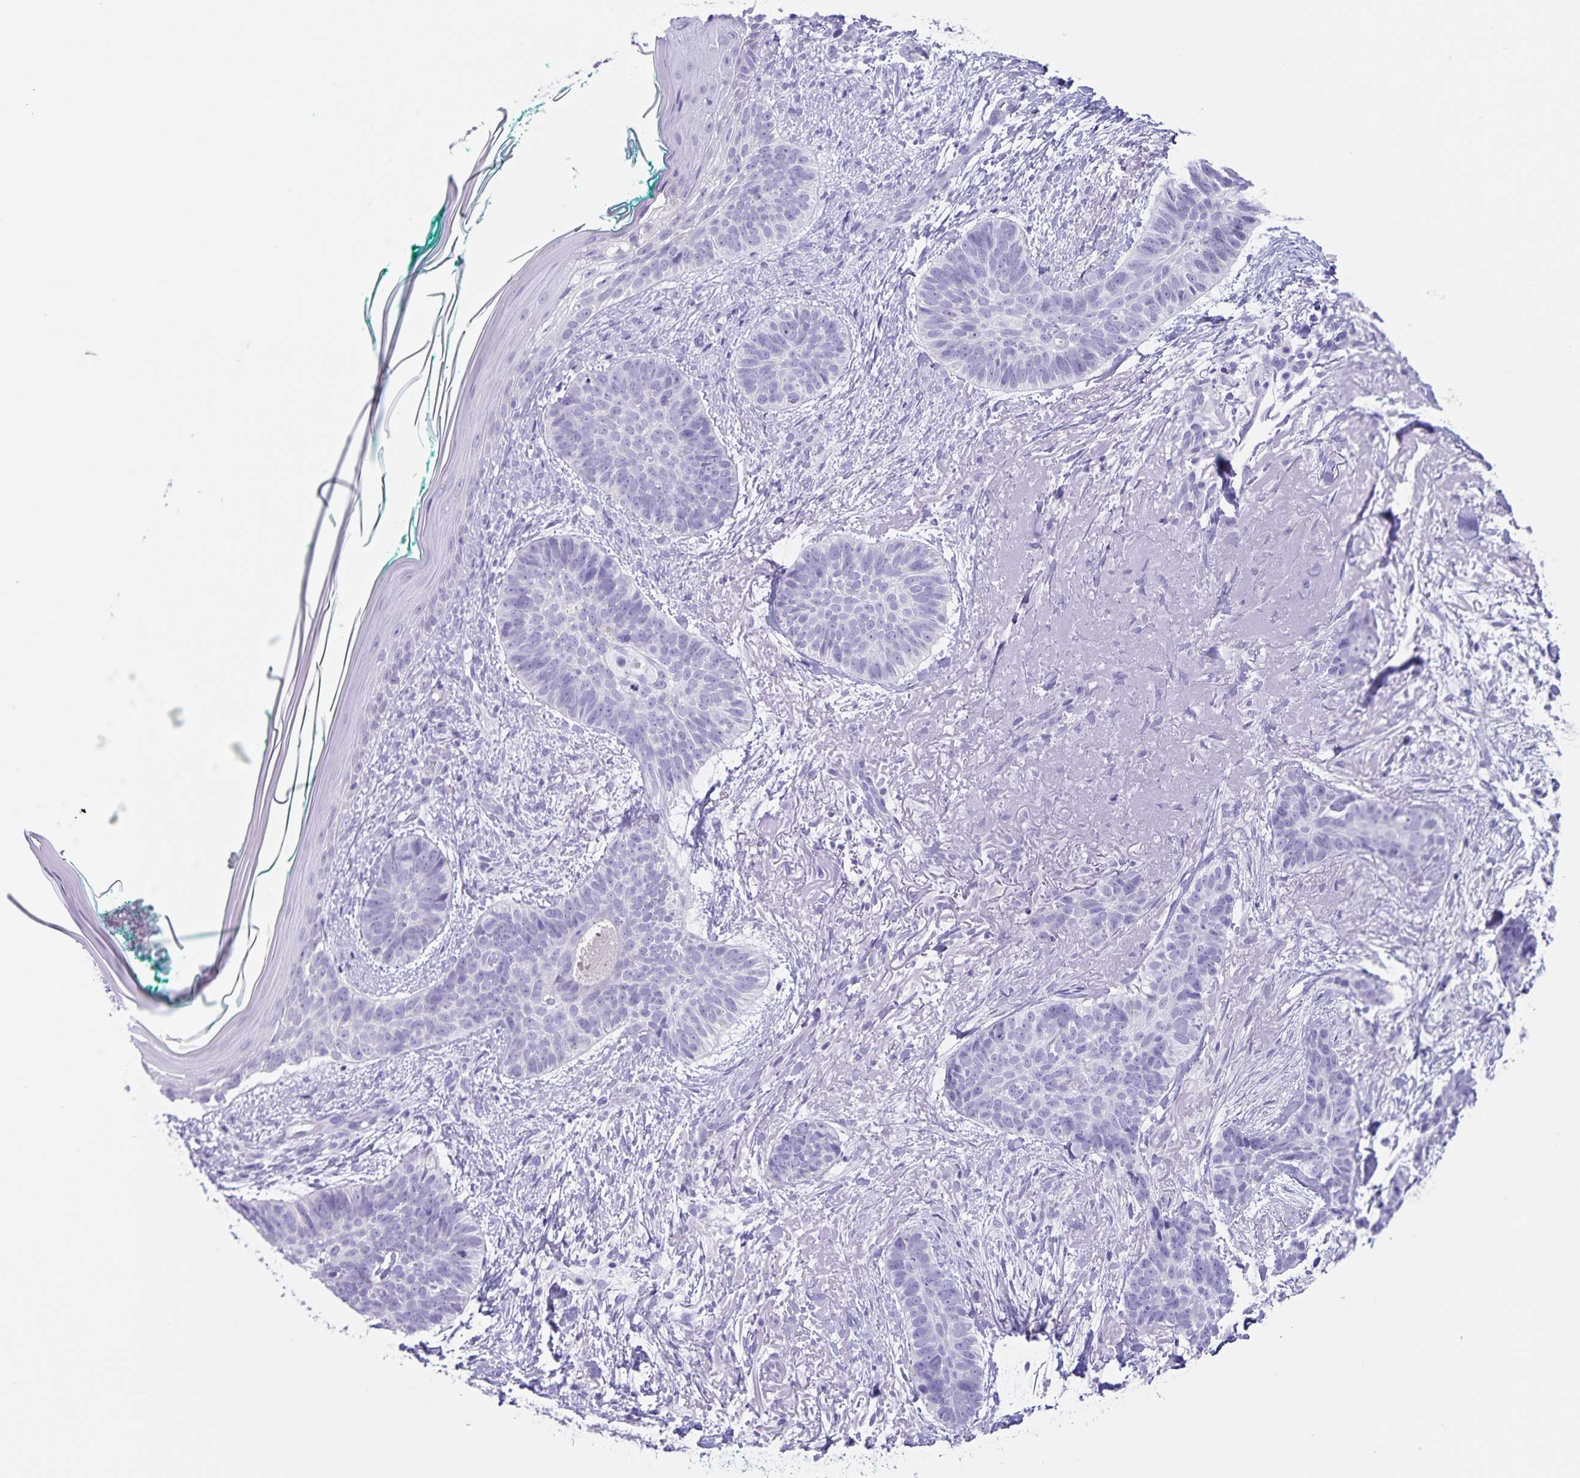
{"staining": {"intensity": "negative", "quantity": "none", "location": "none"}, "tissue": "skin cancer", "cell_type": "Tumor cells", "image_type": "cancer", "snomed": [{"axis": "morphology", "description": "Basal cell carcinoma"}, {"axis": "topography", "description": "Skin"}, {"axis": "topography", "description": "Skin of face"}, {"axis": "topography", "description": "Skin of nose"}], "caption": "A histopathology image of human skin basal cell carcinoma is negative for staining in tumor cells.", "gene": "C11orf42", "patient": {"sex": "female", "age": 86}}